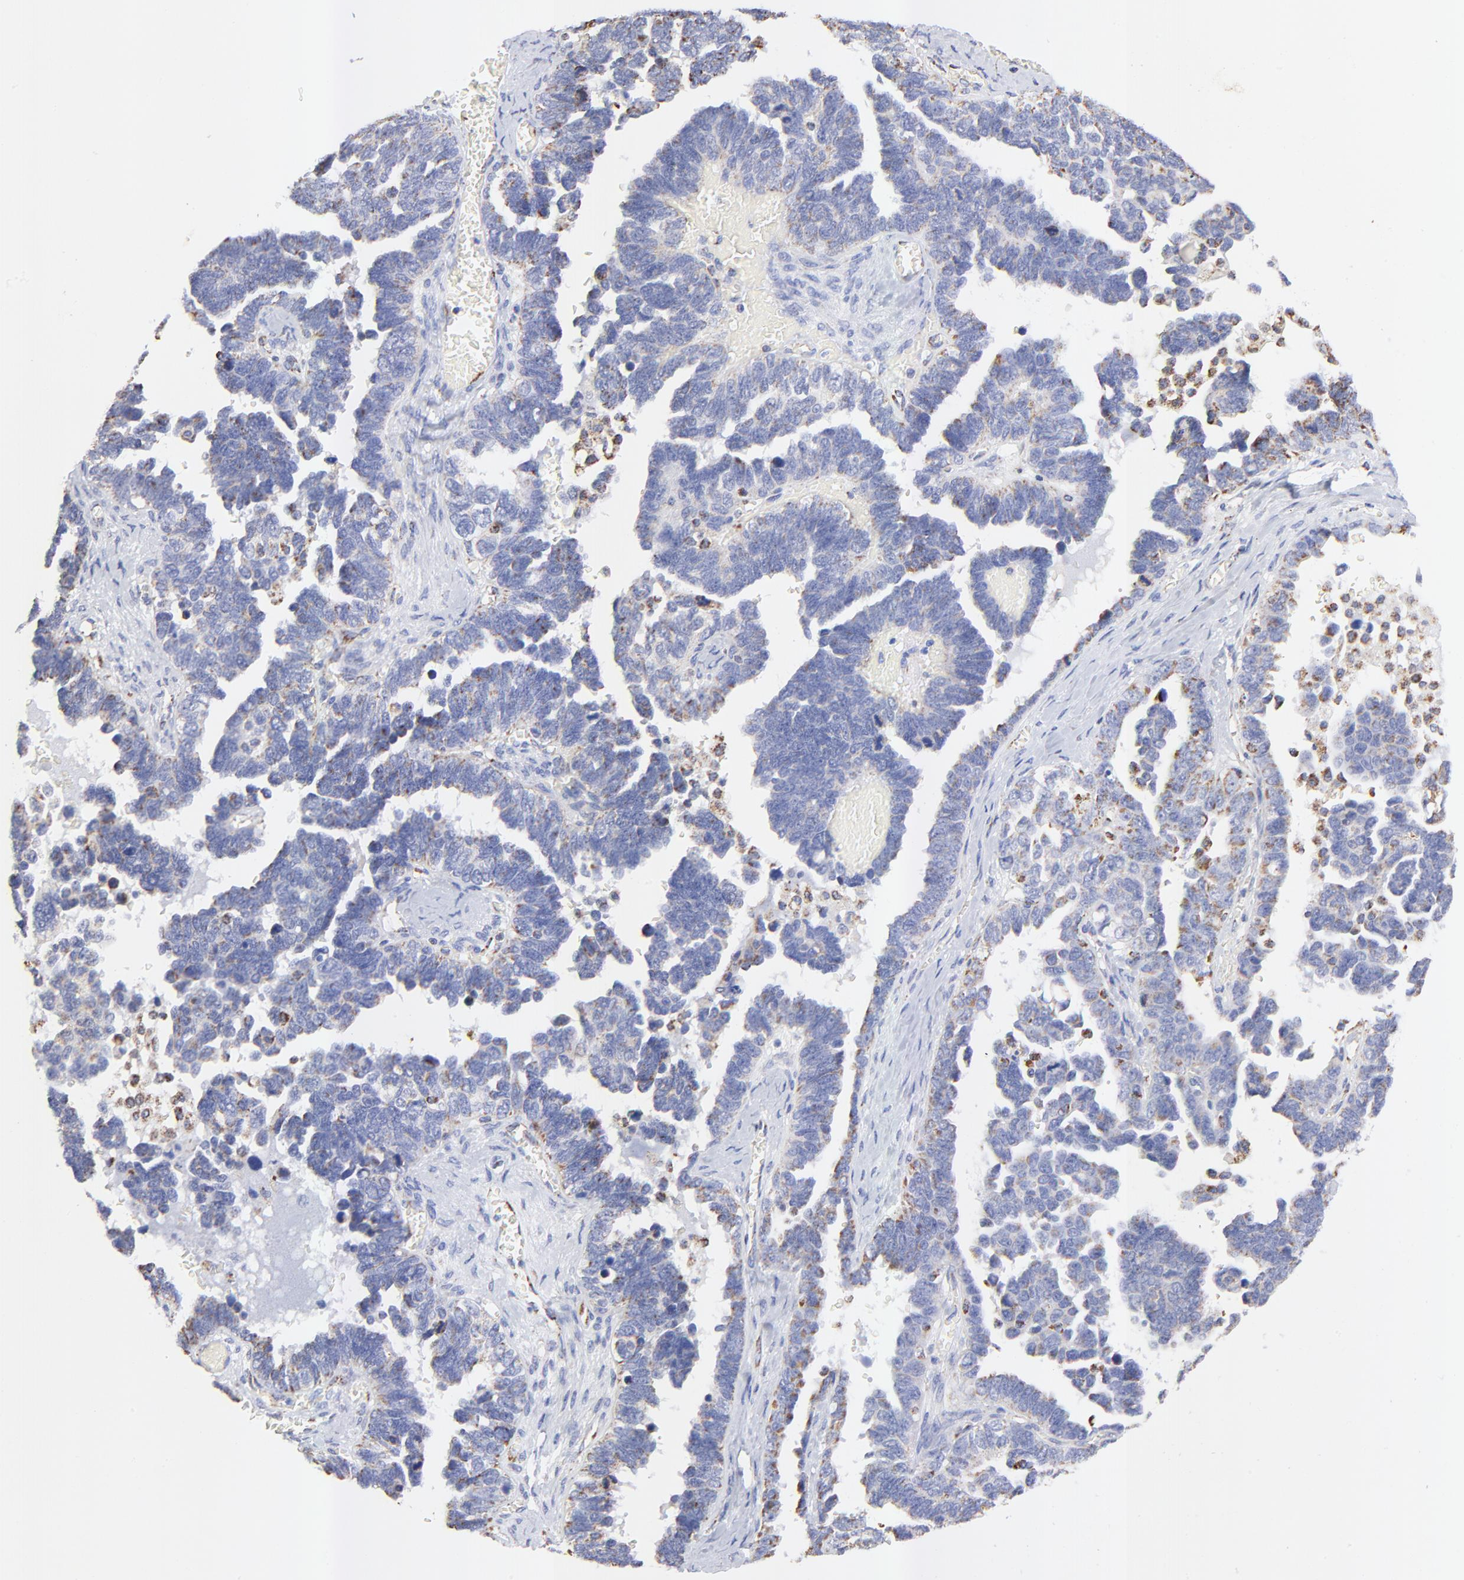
{"staining": {"intensity": "weak", "quantity": "25%-75%", "location": "cytoplasmic/membranous"}, "tissue": "ovarian cancer", "cell_type": "Tumor cells", "image_type": "cancer", "snomed": [{"axis": "morphology", "description": "Cystadenocarcinoma, serous, NOS"}, {"axis": "topography", "description": "Ovary"}], "caption": "The image reveals a brown stain indicating the presence of a protein in the cytoplasmic/membranous of tumor cells in ovarian cancer (serous cystadenocarcinoma). The staining was performed using DAB, with brown indicating positive protein expression. Nuclei are stained blue with hematoxylin.", "gene": "COX4I1", "patient": {"sex": "female", "age": 69}}